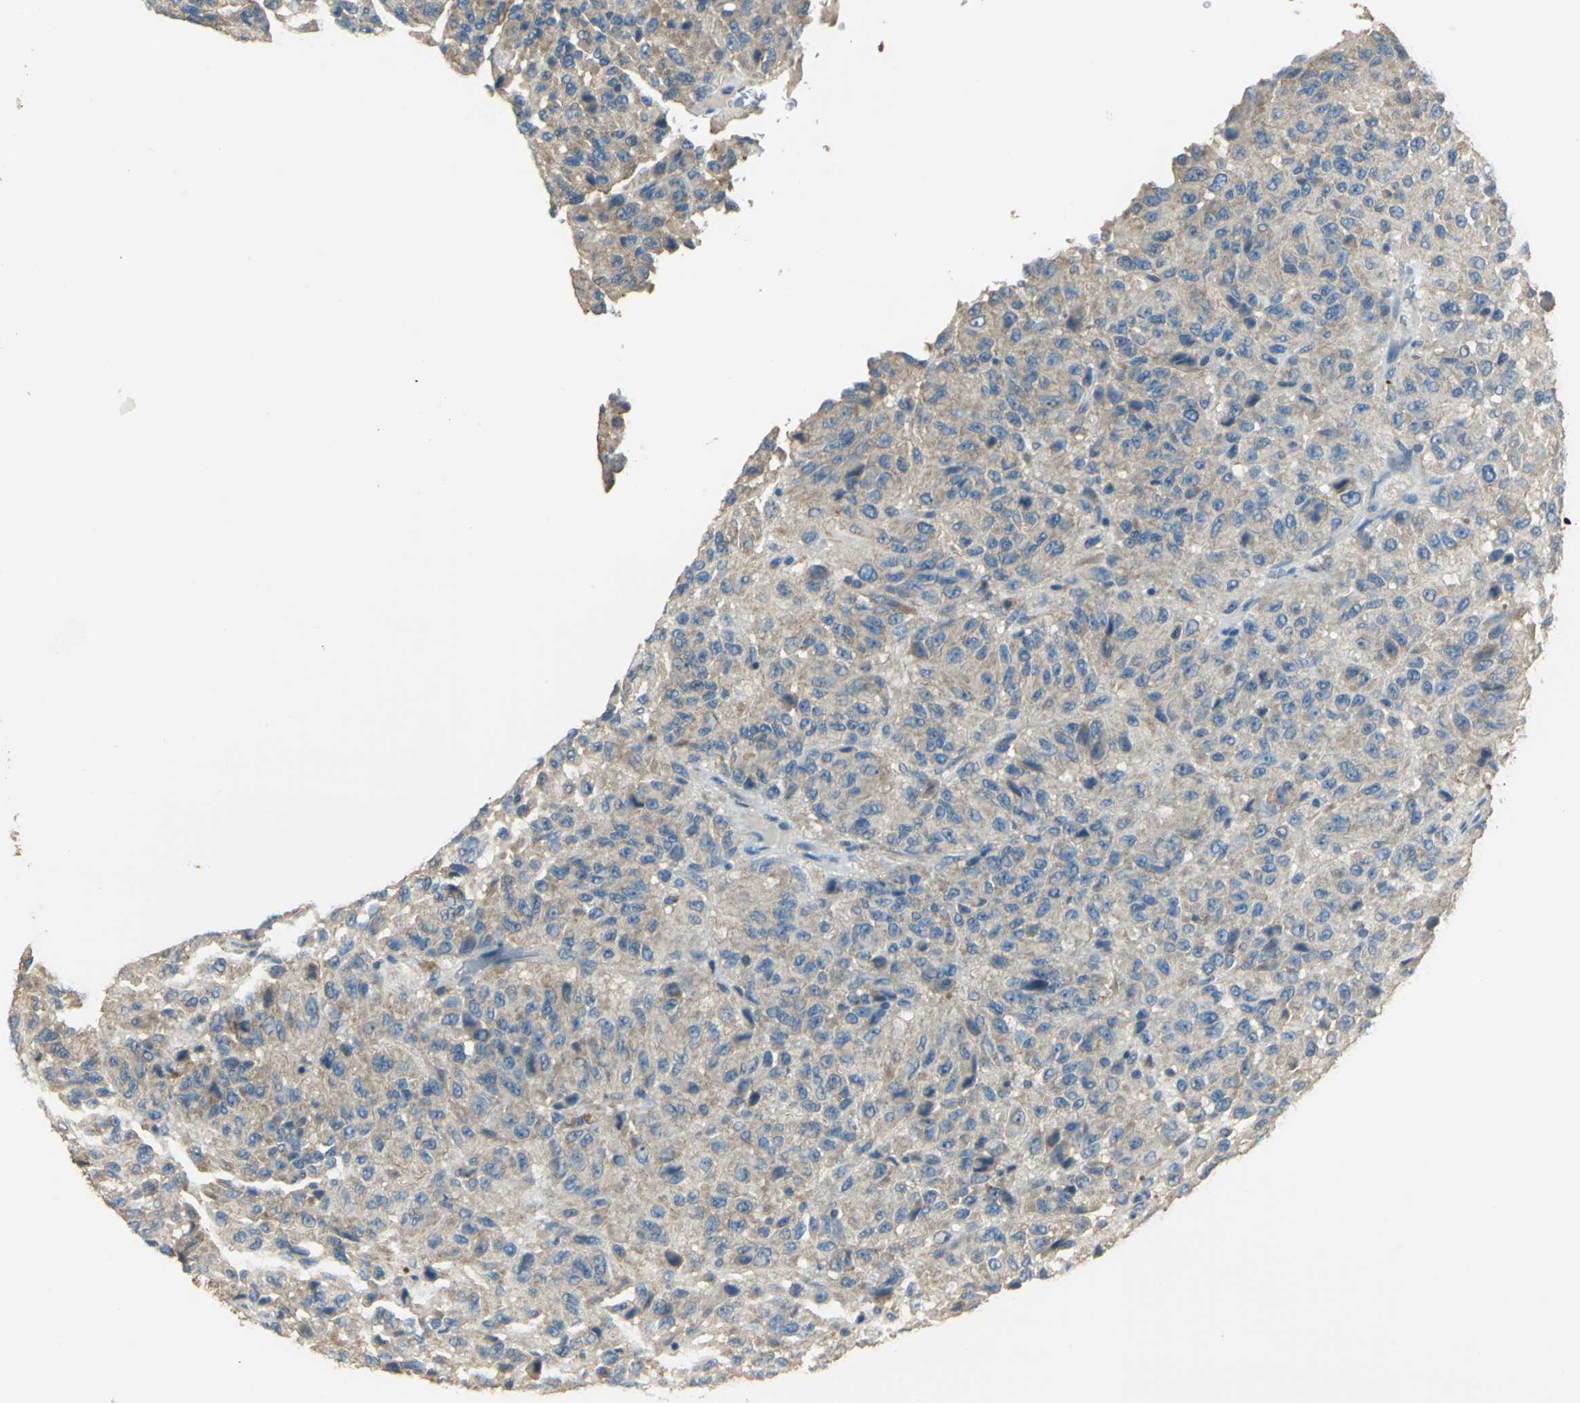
{"staining": {"intensity": "moderate", "quantity": "25%-75%", "location": "cytoplasmic/membranous"}, "tissue": "melanoma", "cell_type": "Tumor cells", "image_type": "cancer", "snomed": [{"axis": "morphology", "description": "Malignant melanoma, Metastatic site"}, {"axis": "topography", "description": "Lung"}], "caption": "Moderate cytoplasmic/membranous protein expression is seen in approximately 25%-75% of tumor cells in melanoma. Ihc stains the protein of interest in brown and the nuclei are stained blue.", "gene": "SHC2", "patient": {"sex": "male", "age": 64}}